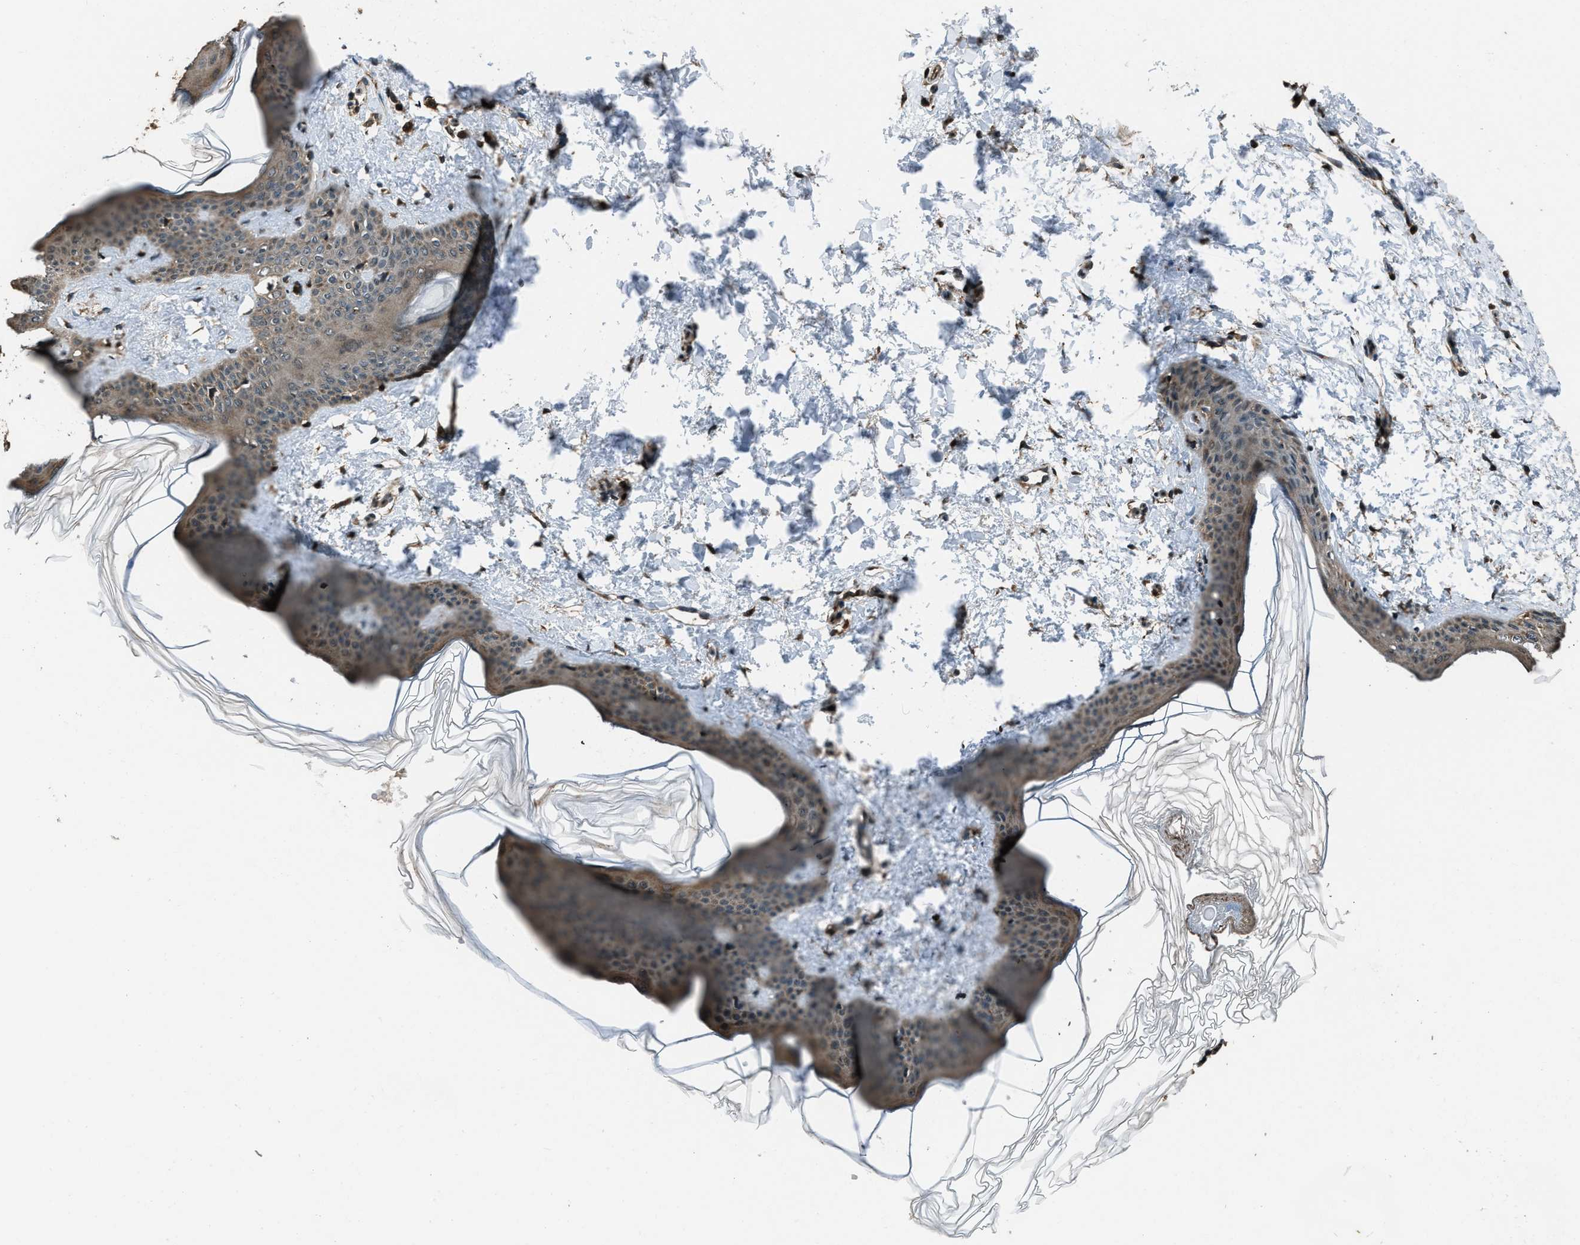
{"staining": {"intensity": "moderate", "quantity": ">75%", "location": "cytoplasmic/membranous"}, "tissue": "skin", "cell_type": "Fibroblasts", "image_type": "normal", "snomed": [{"axis": "morphology", "description": "Normal tissue, NOS"}, {"axis": "topography", "description": "Skin"}], "caption": "Immunohistochemistry (DAB) staining of benign skin displays moderate cytoplasmic/membranous protein positivity in approximately >75% of fibroblasts.", "gene": "TRIM4", "patient": {"sex": "female", "age": 17}}